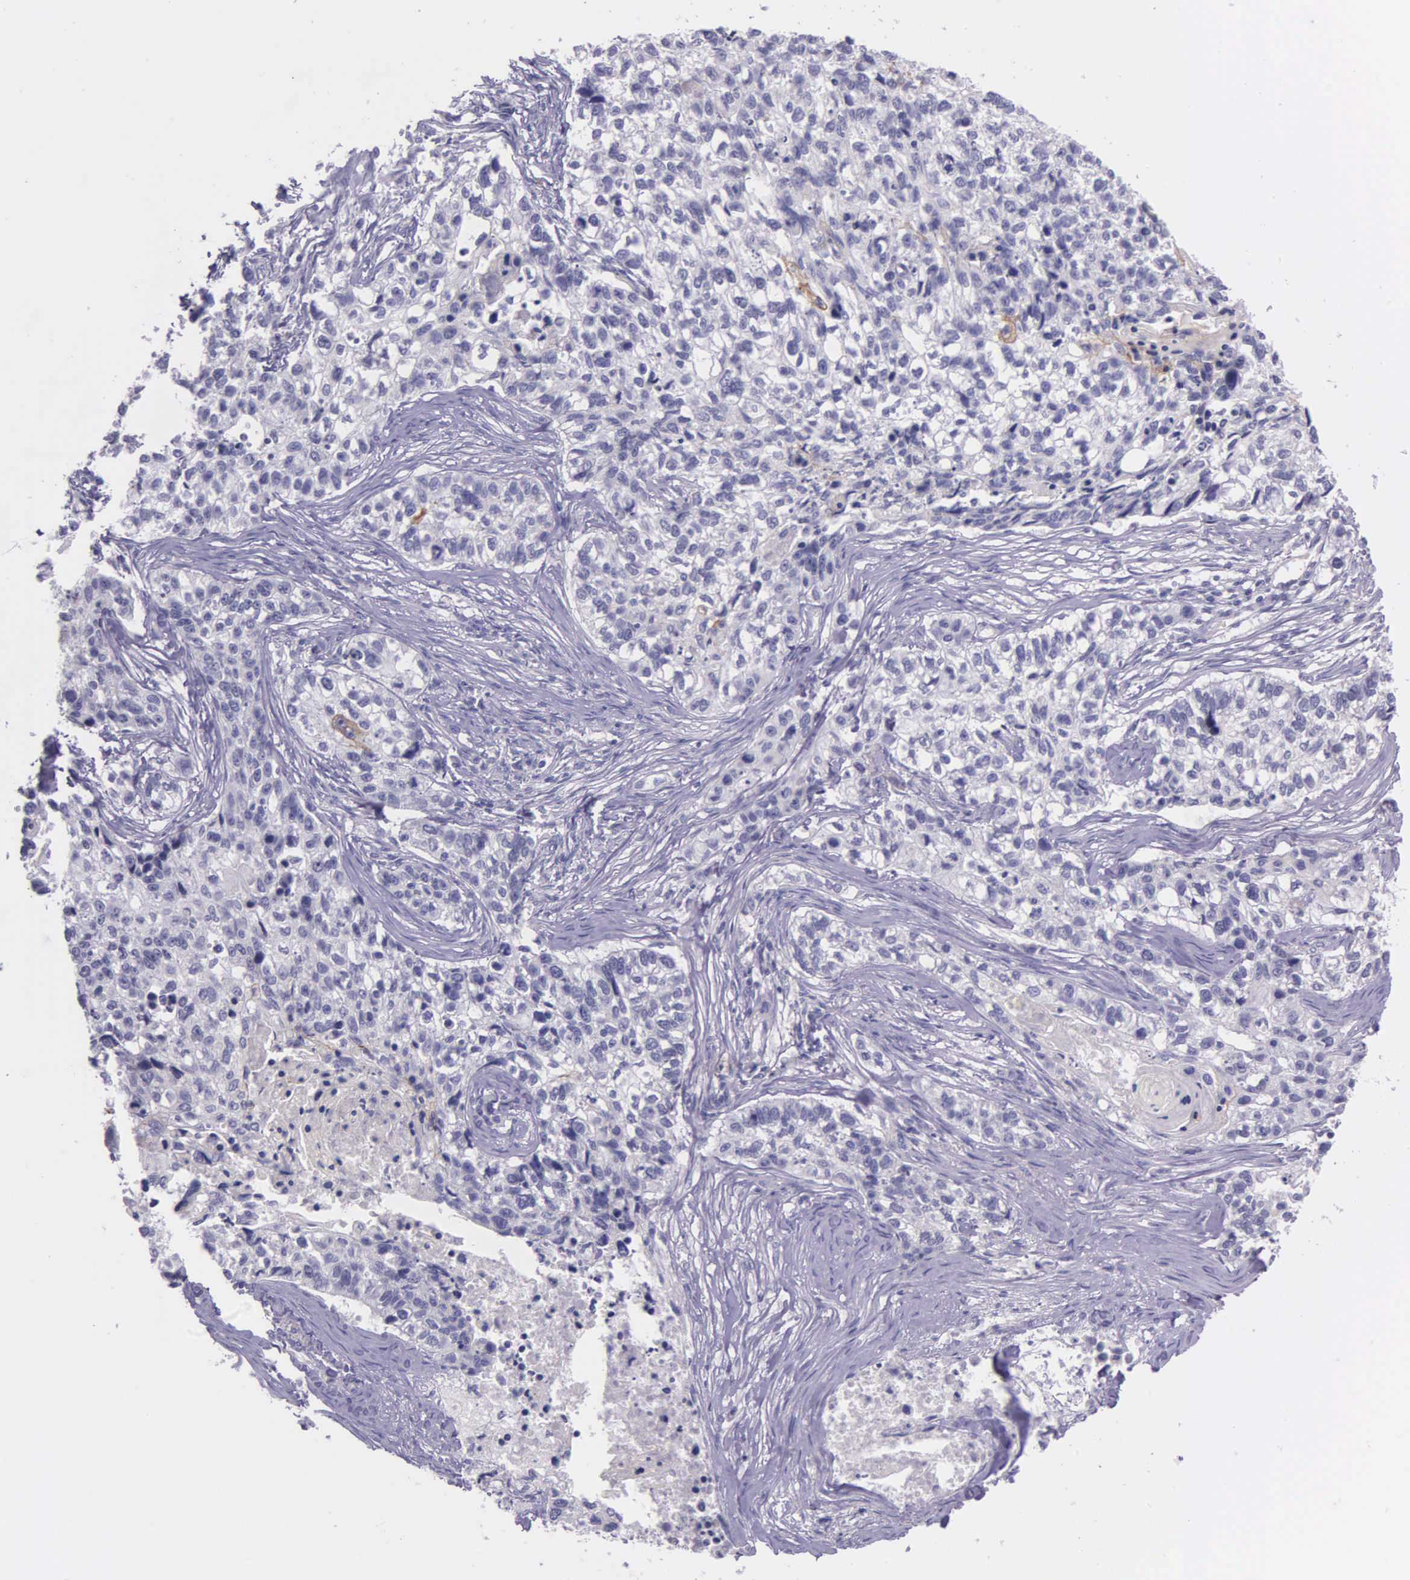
{"staining": {"intensity": "negative", "quantity": "none", "location": "none"}, "tissue": "lung cancer", "cell_type": "Tumor cells", "image_type": "cancer", "snomed": [{"axis": "morphology", "description": "Squamous cell carcinoma, NOS"}, {"axis": "topography", "description": "Lymph node"}, {"axis": "topography", "description": "Lung"}], "caption": "Tumor cells show no significant protein expression in lung cancer (squamous cell carcinoma).", "gene": "THSD7A", "patient": {"sex": "male", "age": 74}}